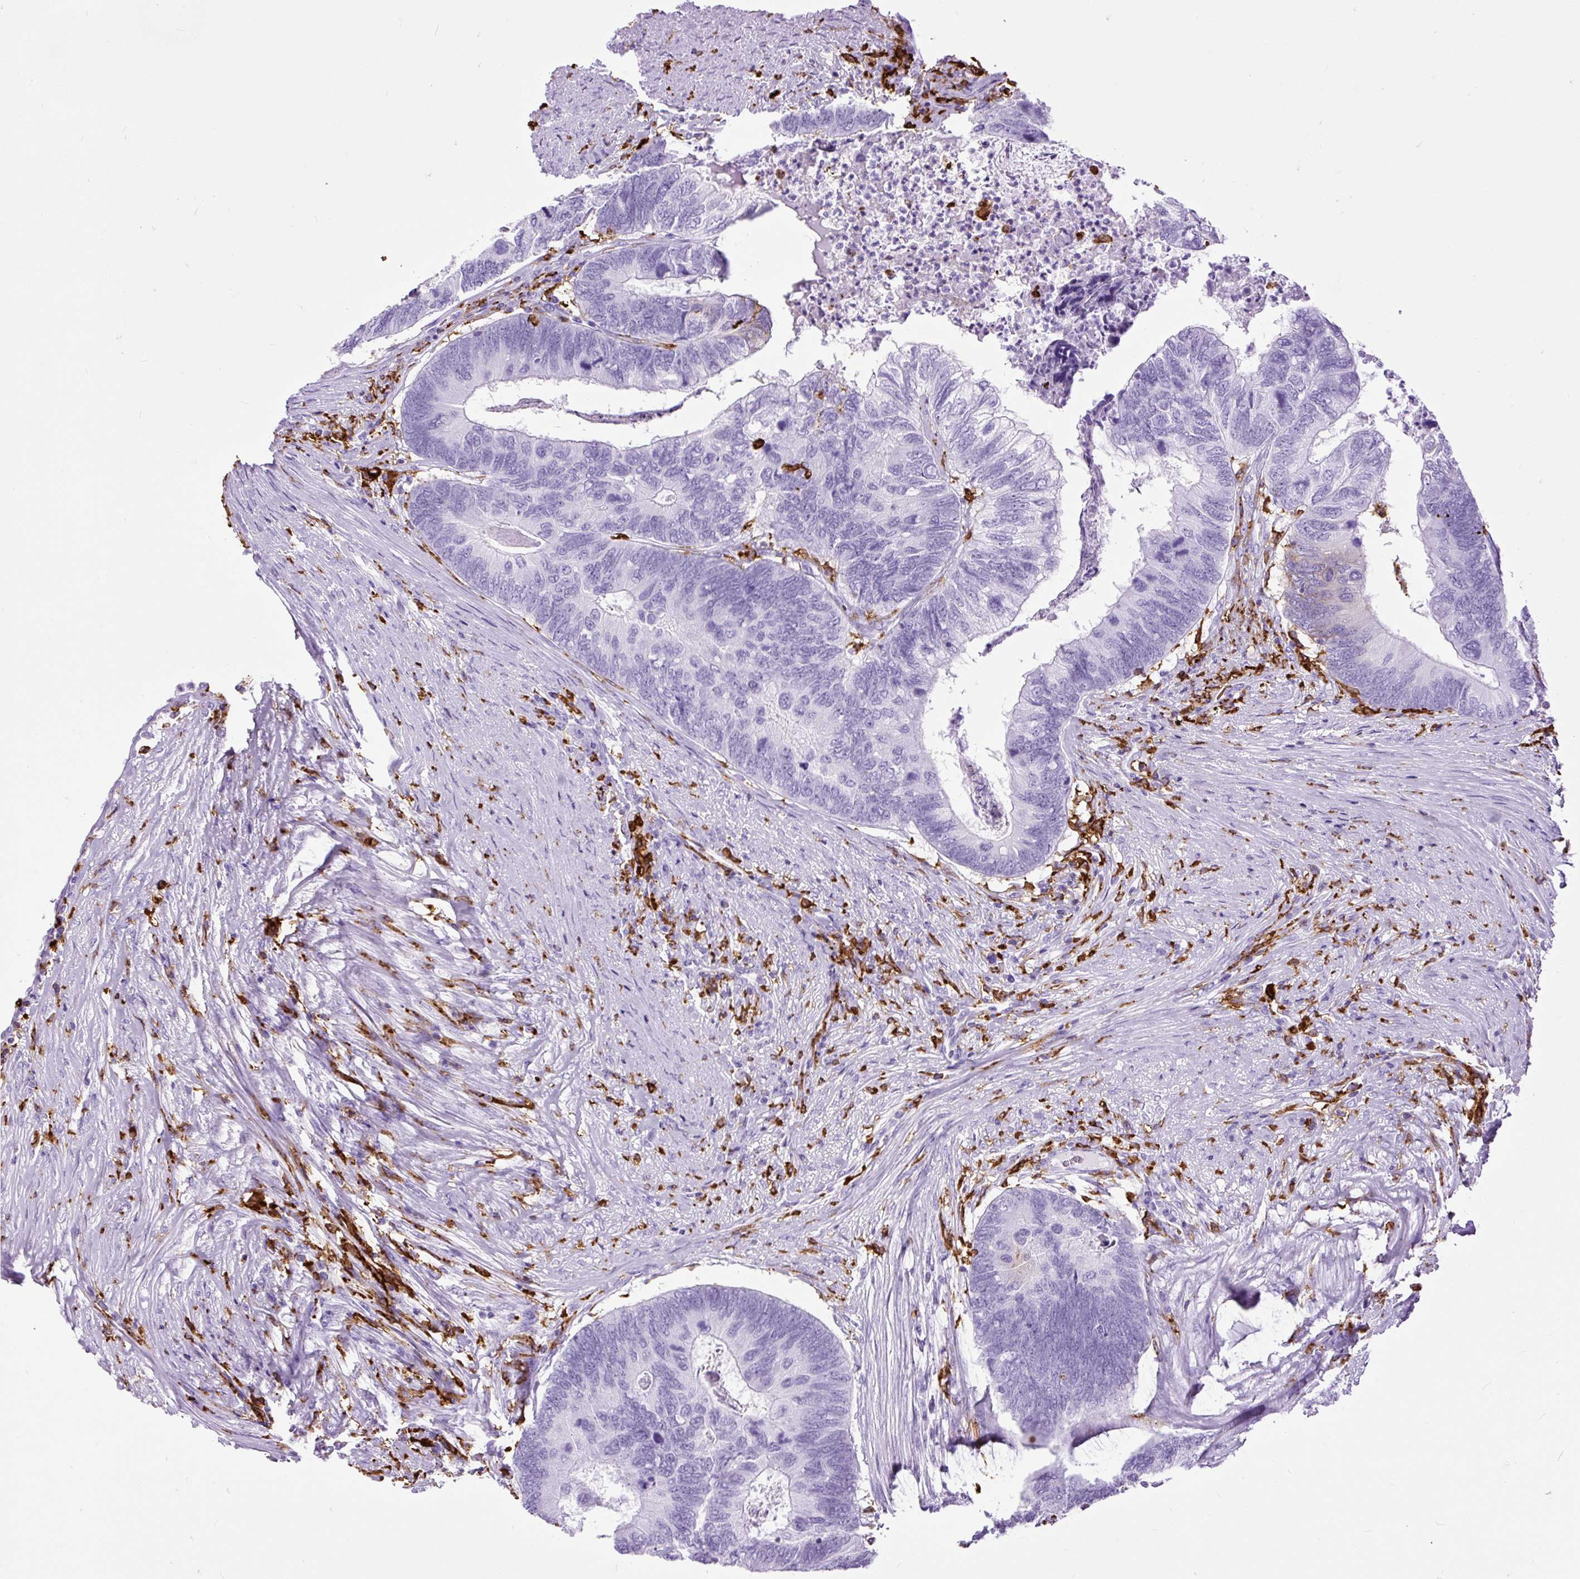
{"staining": {"intensity": "negative", "quantity": "none", "location": "none"}, "tissue": "colorectal cancer", "cell_type": "Tumor cells", "image_type": "cancer", "snomed": [{"axis": "morphology", "description": "Adenocarcinoma, NOS"}, {"axis": "topography", "description": "Colon"}], "caption": "IHC histopathology image of neoplastic tissue: colorectal adenocarcinoma stained with DAB (3,3'-diaminobenzidine) reveals no significant protein expression in tumor cells. (DAB IHC visualized using brightfield microscopy, high magnification).", "gene": "HLA-DRA", "patient": {"sex": "female", "age": 67}}